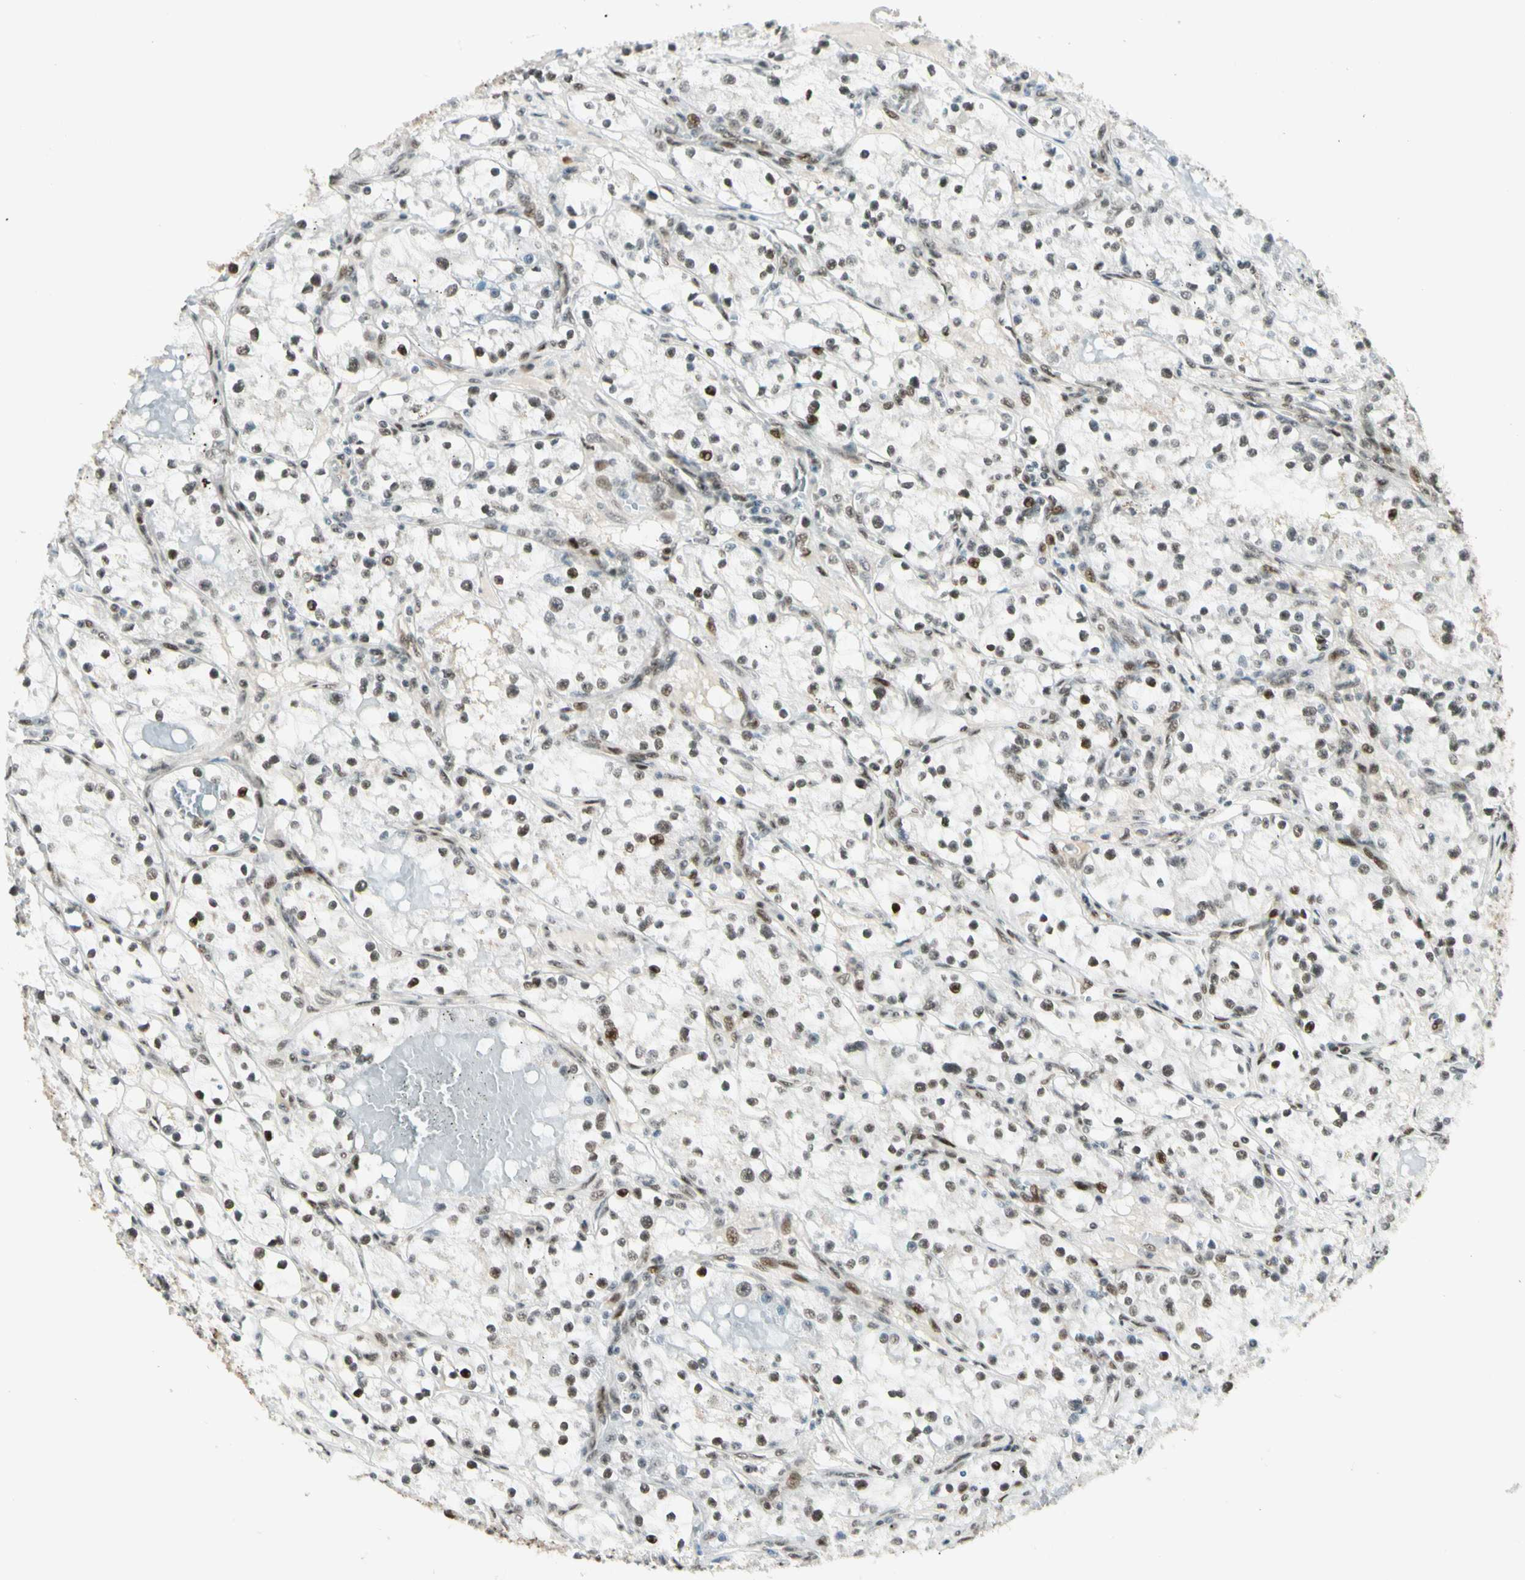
{"staining": {"intensity": "strong", "quantity": ">75%", "location": "nuclear"}, "tissue": "renal cancer", "cell_type": "Tumor cells", "image_type": "cancer", "snomed": [{"axis": "morphology", "description": "Adenocarcinoma, NOS"}, {"axis": "topography", "description": "Kidney"}], "caption": "Strong nuclear staining is seen in approximately >75% of tumor cells in adenocarcinoma (renal).", "gene": "FUS", "patient": {"sex": "male", "age": 56}}